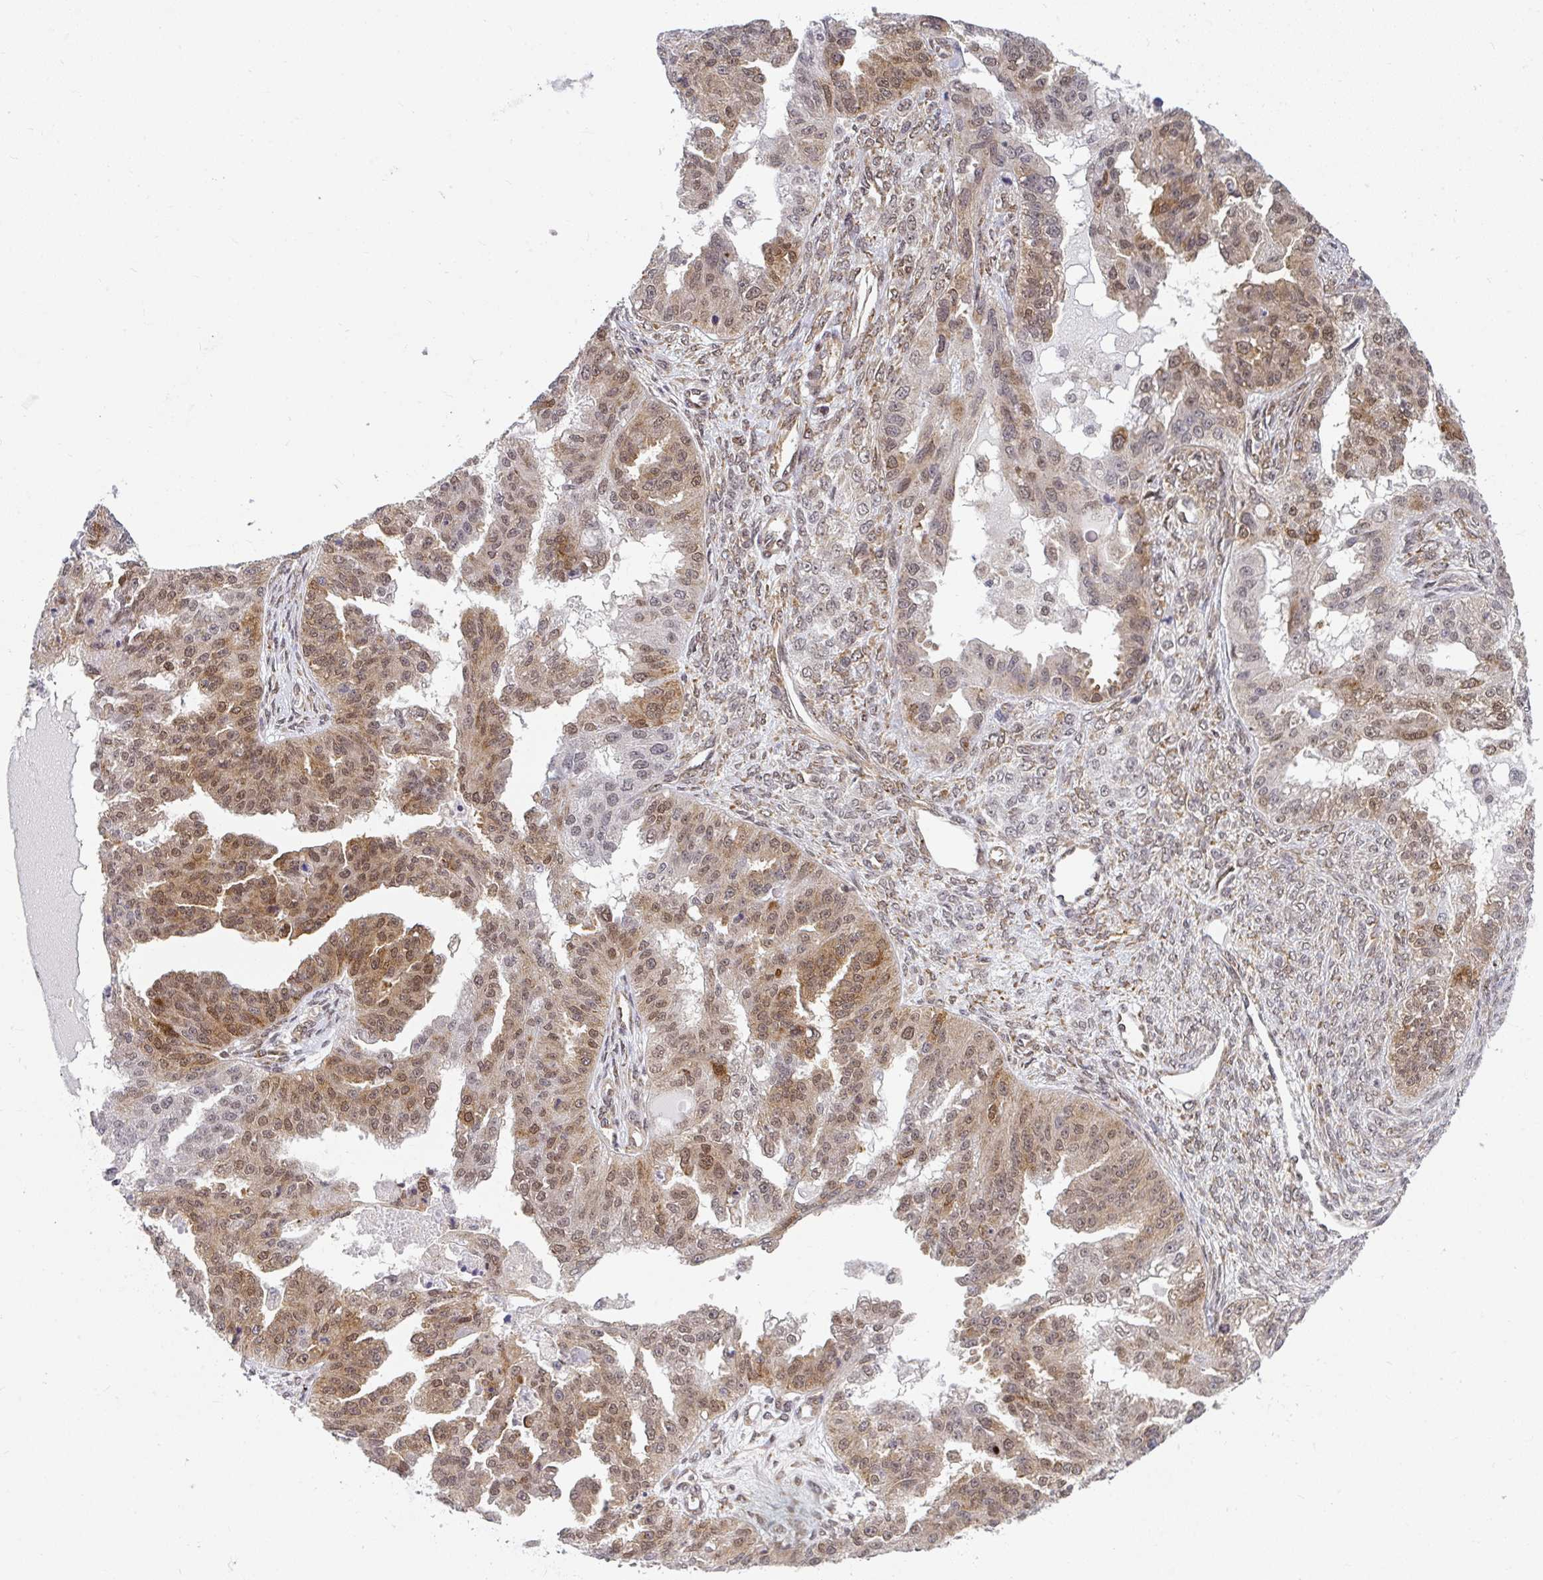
{"staining": {"intensity": "moderate", "quantity": ">75%", "location": "cytoplasmic/membranous,nuclear"}, "tissue": "ovarian cancer", "cell_type": "Tumor cells", "image_type": "cancer", "snomed": [{"axis": "morphology", "description": "Cystadenocarcinoma, serous, NOS"}, {"axis": "topography", "description": "Ovary"}], "caption": "Ovarian serous cystadenocarcinoma stained for a protein exhibits moderate cytoplasmic/membranous and nuclear positivity in tumor cells.", "gene": "SYNCRIP", "patient": {"sex": "female", "age": 58}}